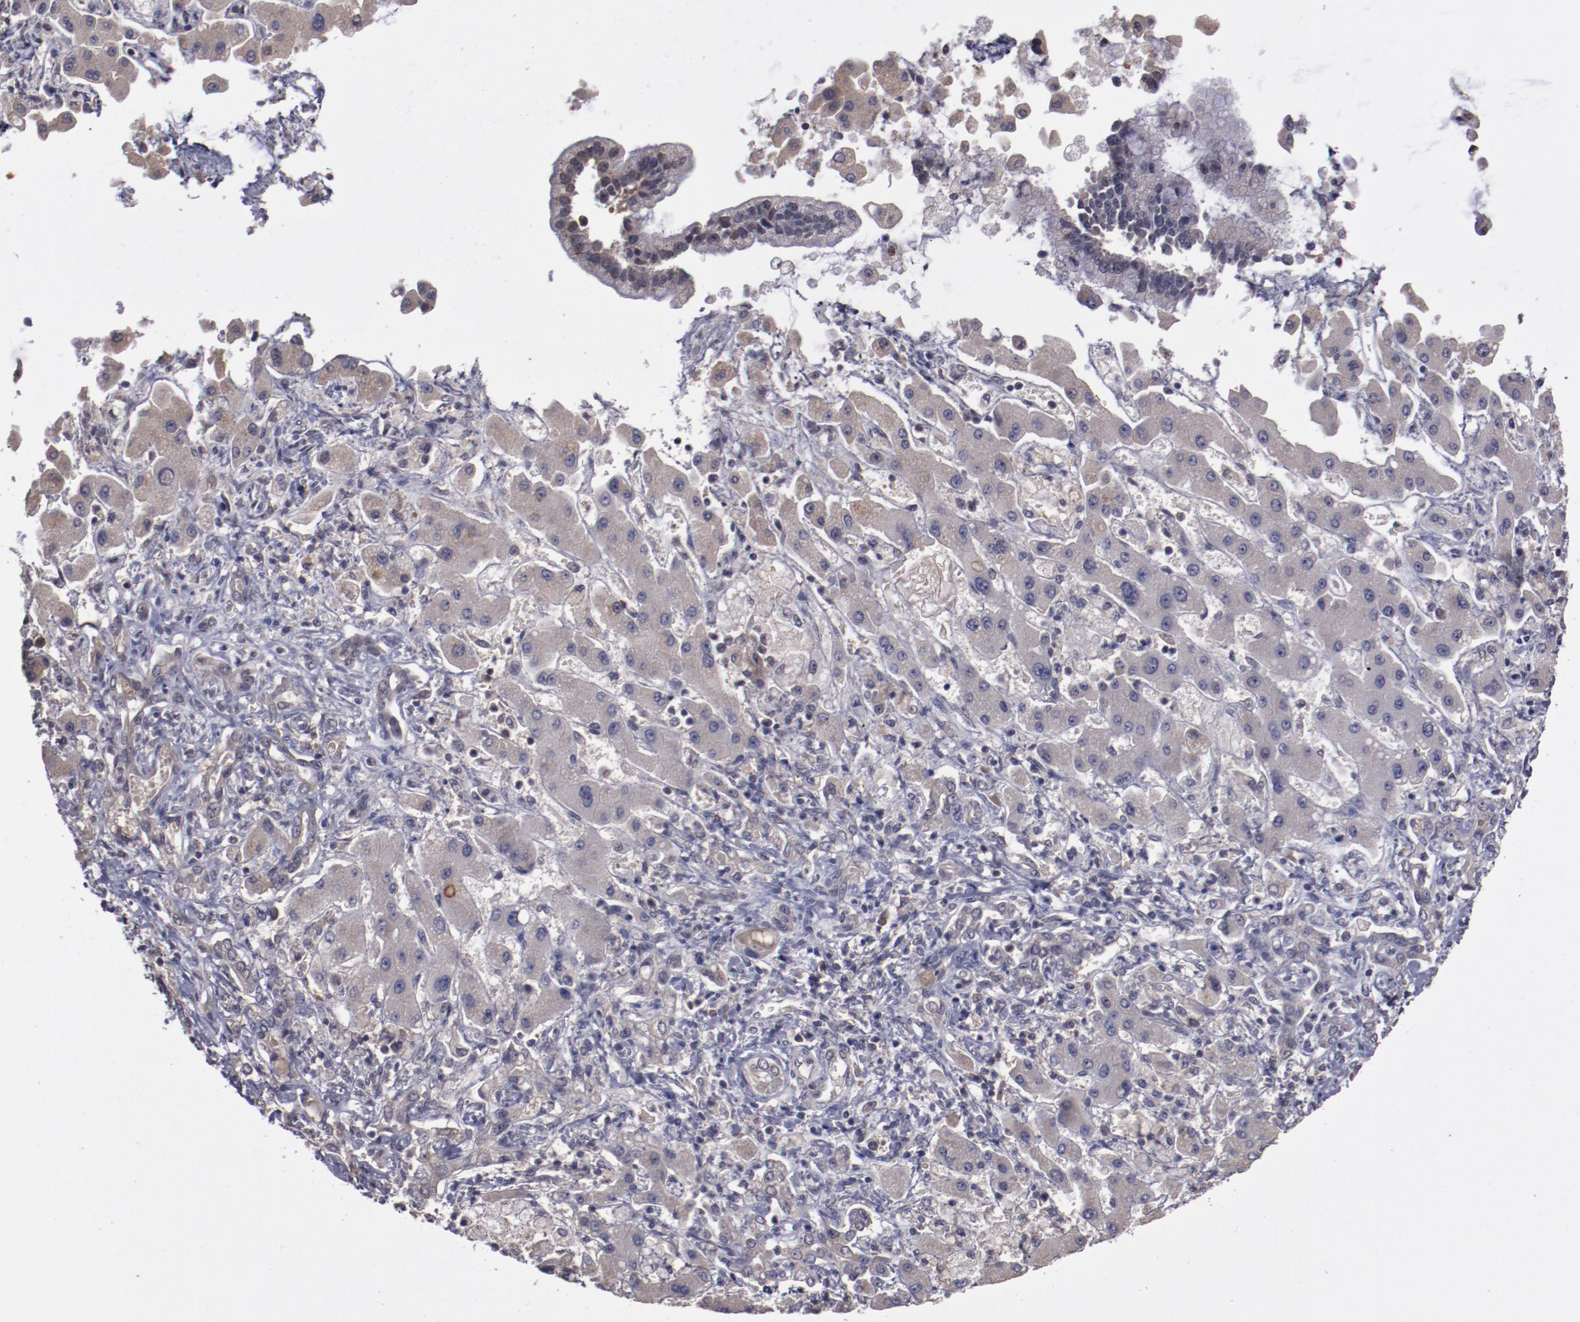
{"staining": {"intensity": "weak", "quantity": ">75%", "location": "cytoplasmic/membranous"}, "tissue": "liver cancer", "cell_type": "Tumor cells", "image_type": "cancer", "snomed": [{"axis": "morphology", "description": "Cholangiocarcinoma"}, {"axis": "topography", "description": "Liver"}], "caption": "Brown immunohistochemical staining in liver cholangiocarcinoma shows weak cytoplasmic/membranous expression in approximately >75% of tumor cells.", "gene": "ARNT", "patient": {"sex": "male", "age": 50}}